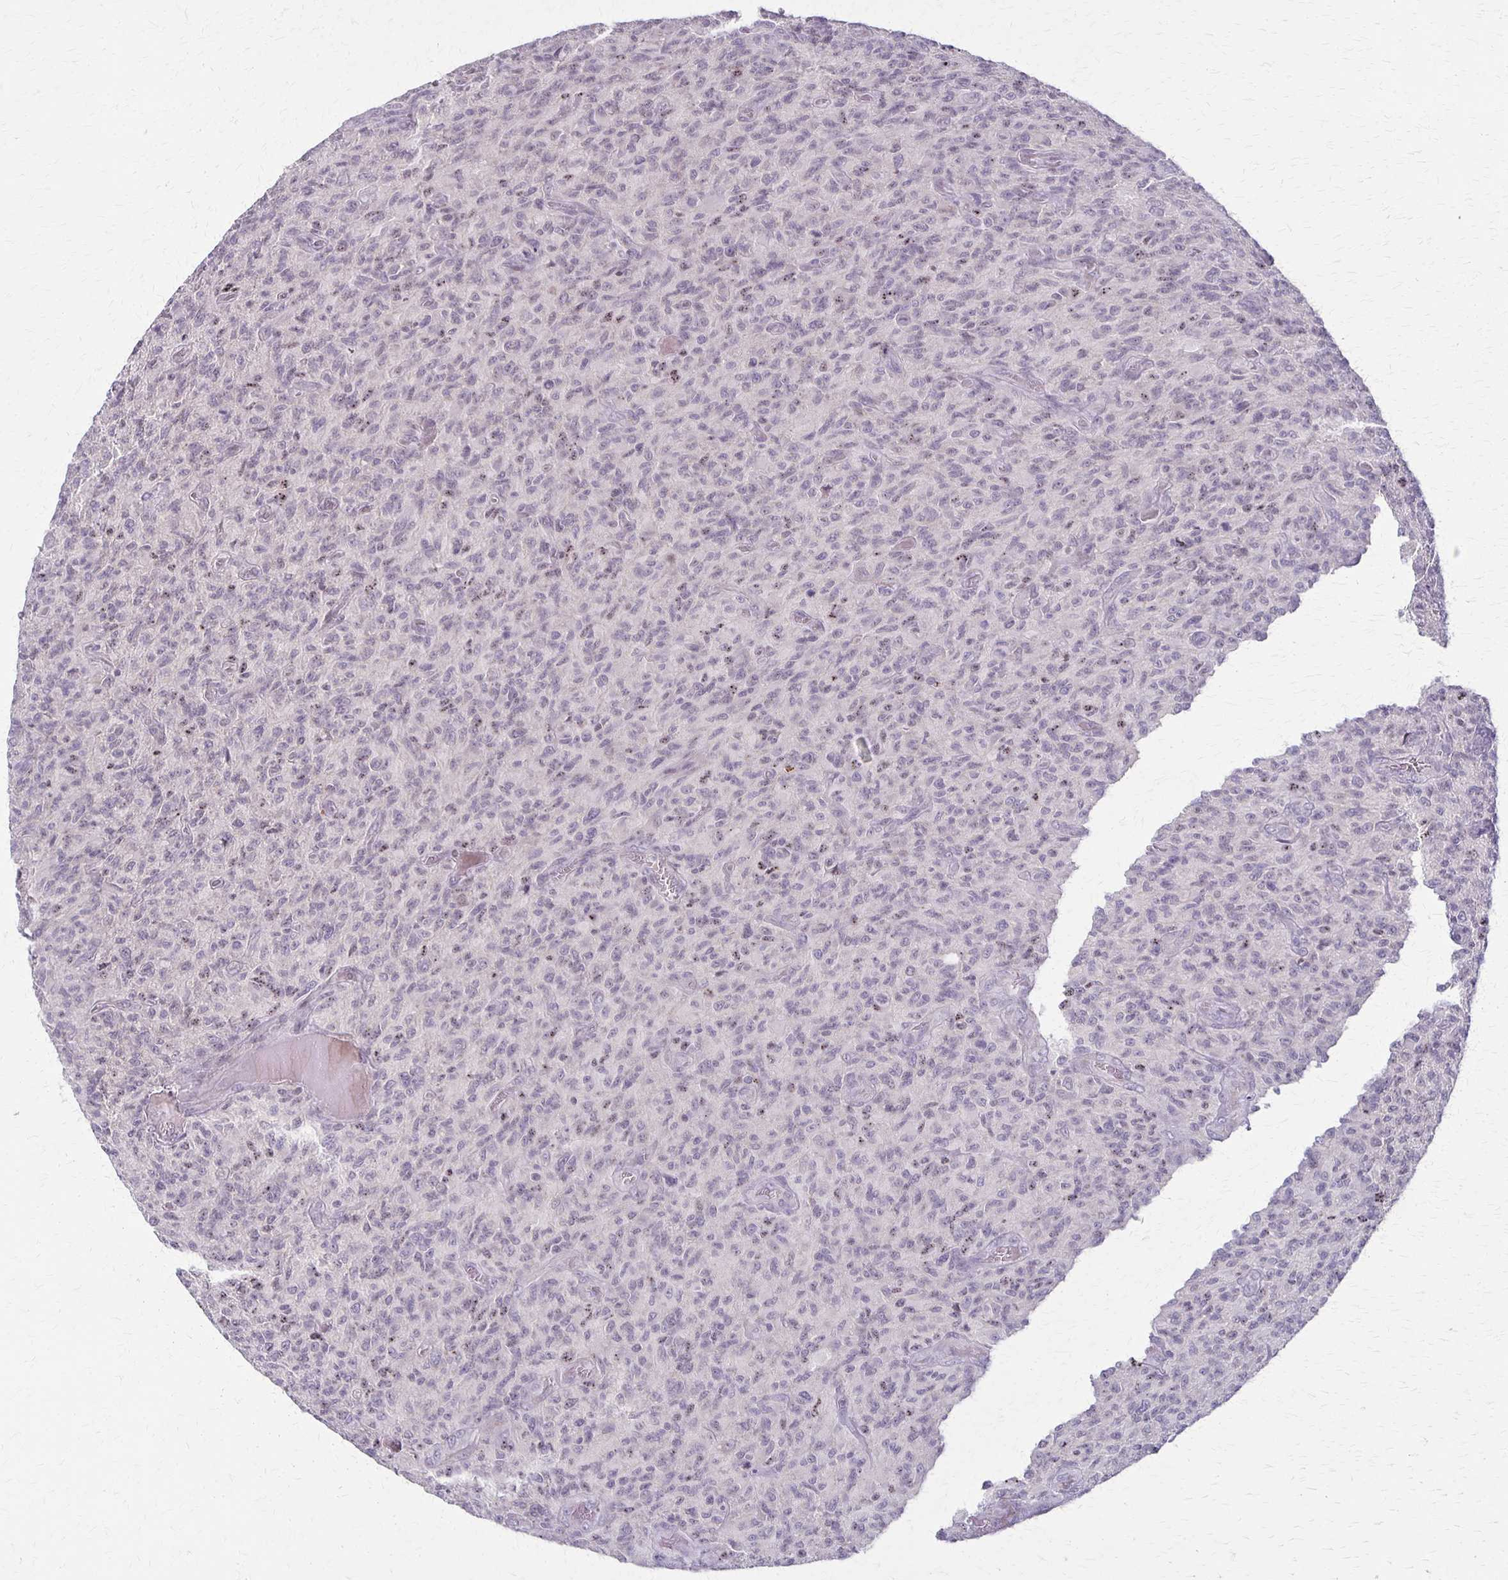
{"staining": {"intensity": "negative", "quantity": "none", "location": "none"}, "tissue": "glioma", "cell_type": "Tumor cells", "image_type": "cancer", "snomed": [{"axis": "morphology", "description": "Glioma, malignant, High grade"}, {"axis": "topography", "description": "Brain"}], "caption": "This is an immunohistochemistry histopathology image of human high-grade glioma (malignant). There is no positivity in tumor cells.", "gene": "SLC35E2B", "patient": {"sex": "male", "age": 61}}